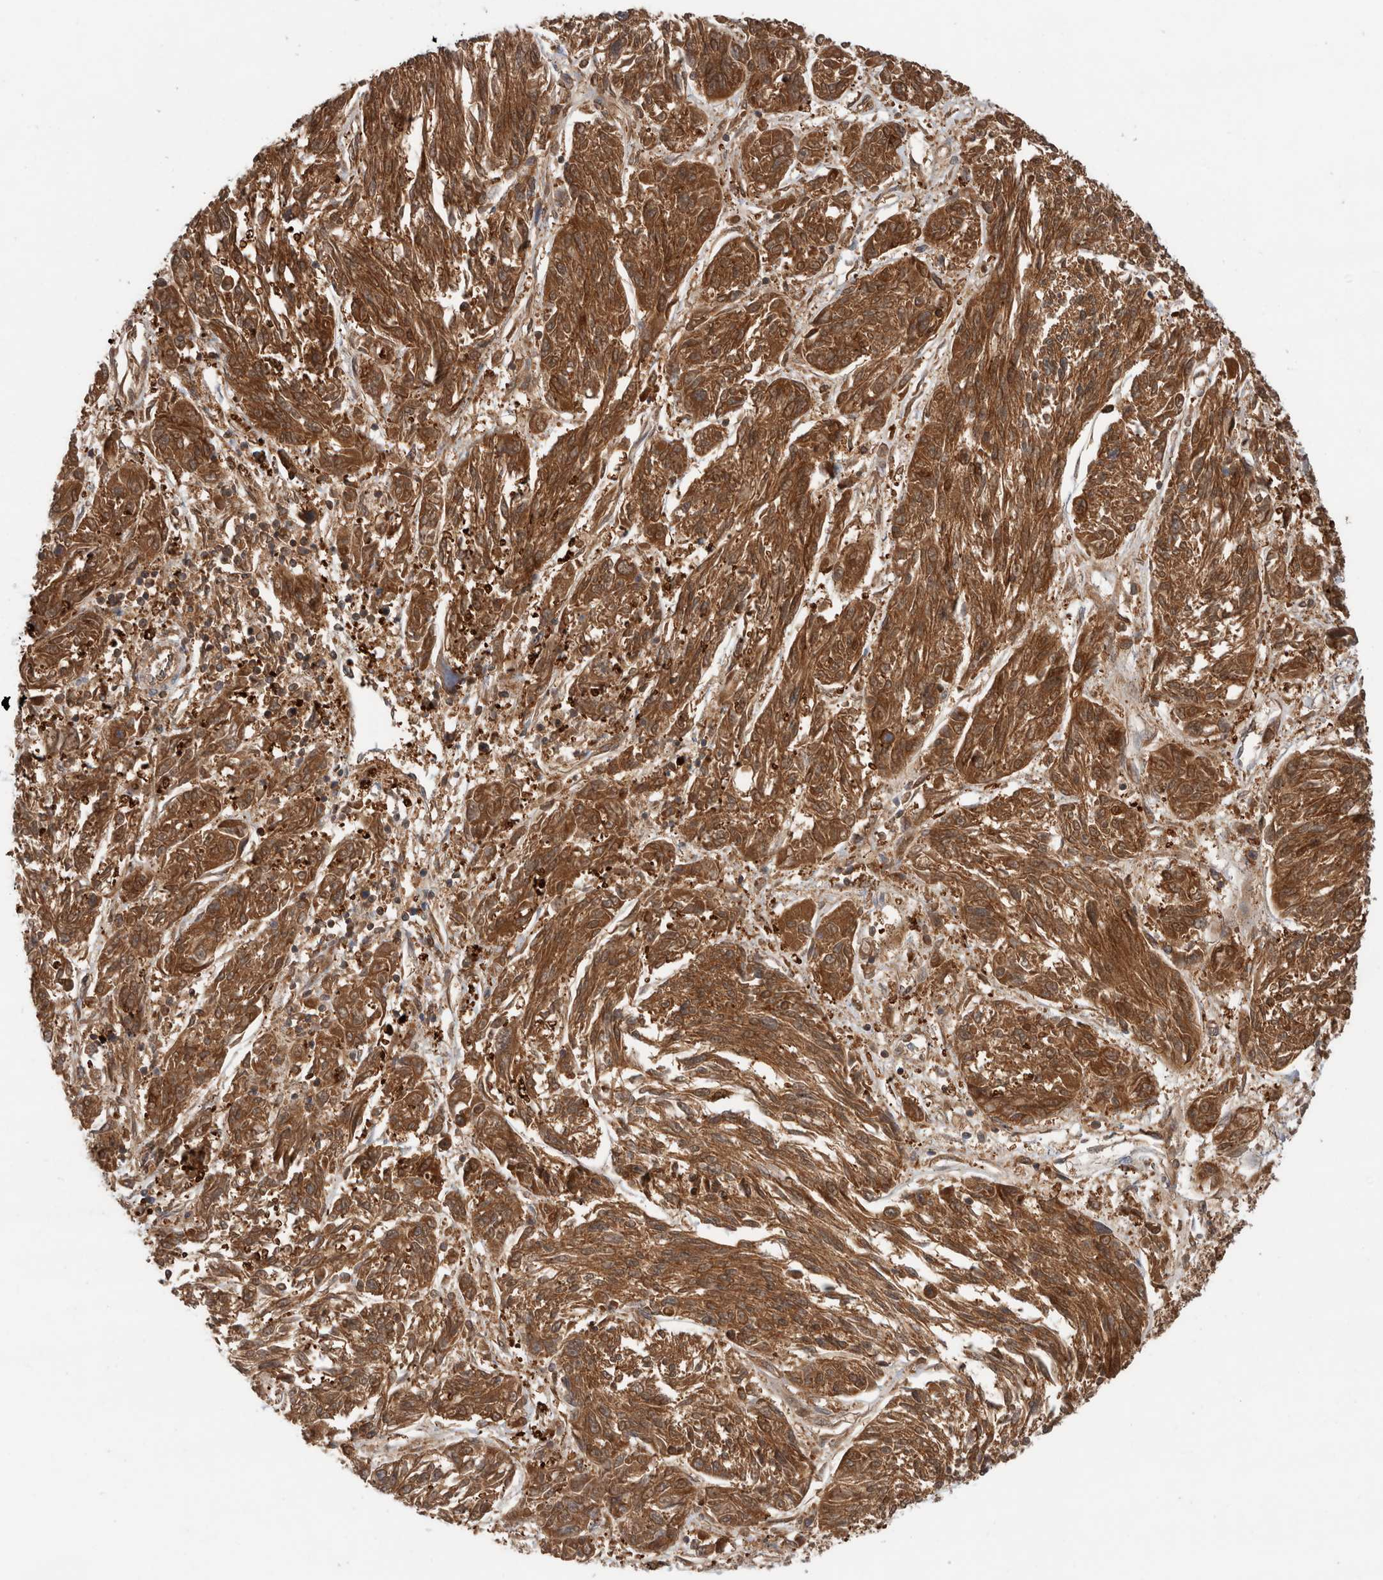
{"staining": {"intensity": "strong", "quantity": ">75%", "location": "cytoplasmic/membranous"}, "tissue": "melanoma", "cell_type": "Tumor cells", "image_type": "cancer", "snomed": [{"axis": "morphology", "description": "Malignant melanoma, NOS"}, {"axis": "topography", "description": "Skin"}], "caption": "Immunohistochemistry (IHC) micrograph of malignant melanoma stained for a protein (brown), which demonstrates high levels of strong cytoplasmic/membranous staining in about >75% of tumor cells.", "gene": "KLHL14", "patient": {"sex": "male", "age": 53}}